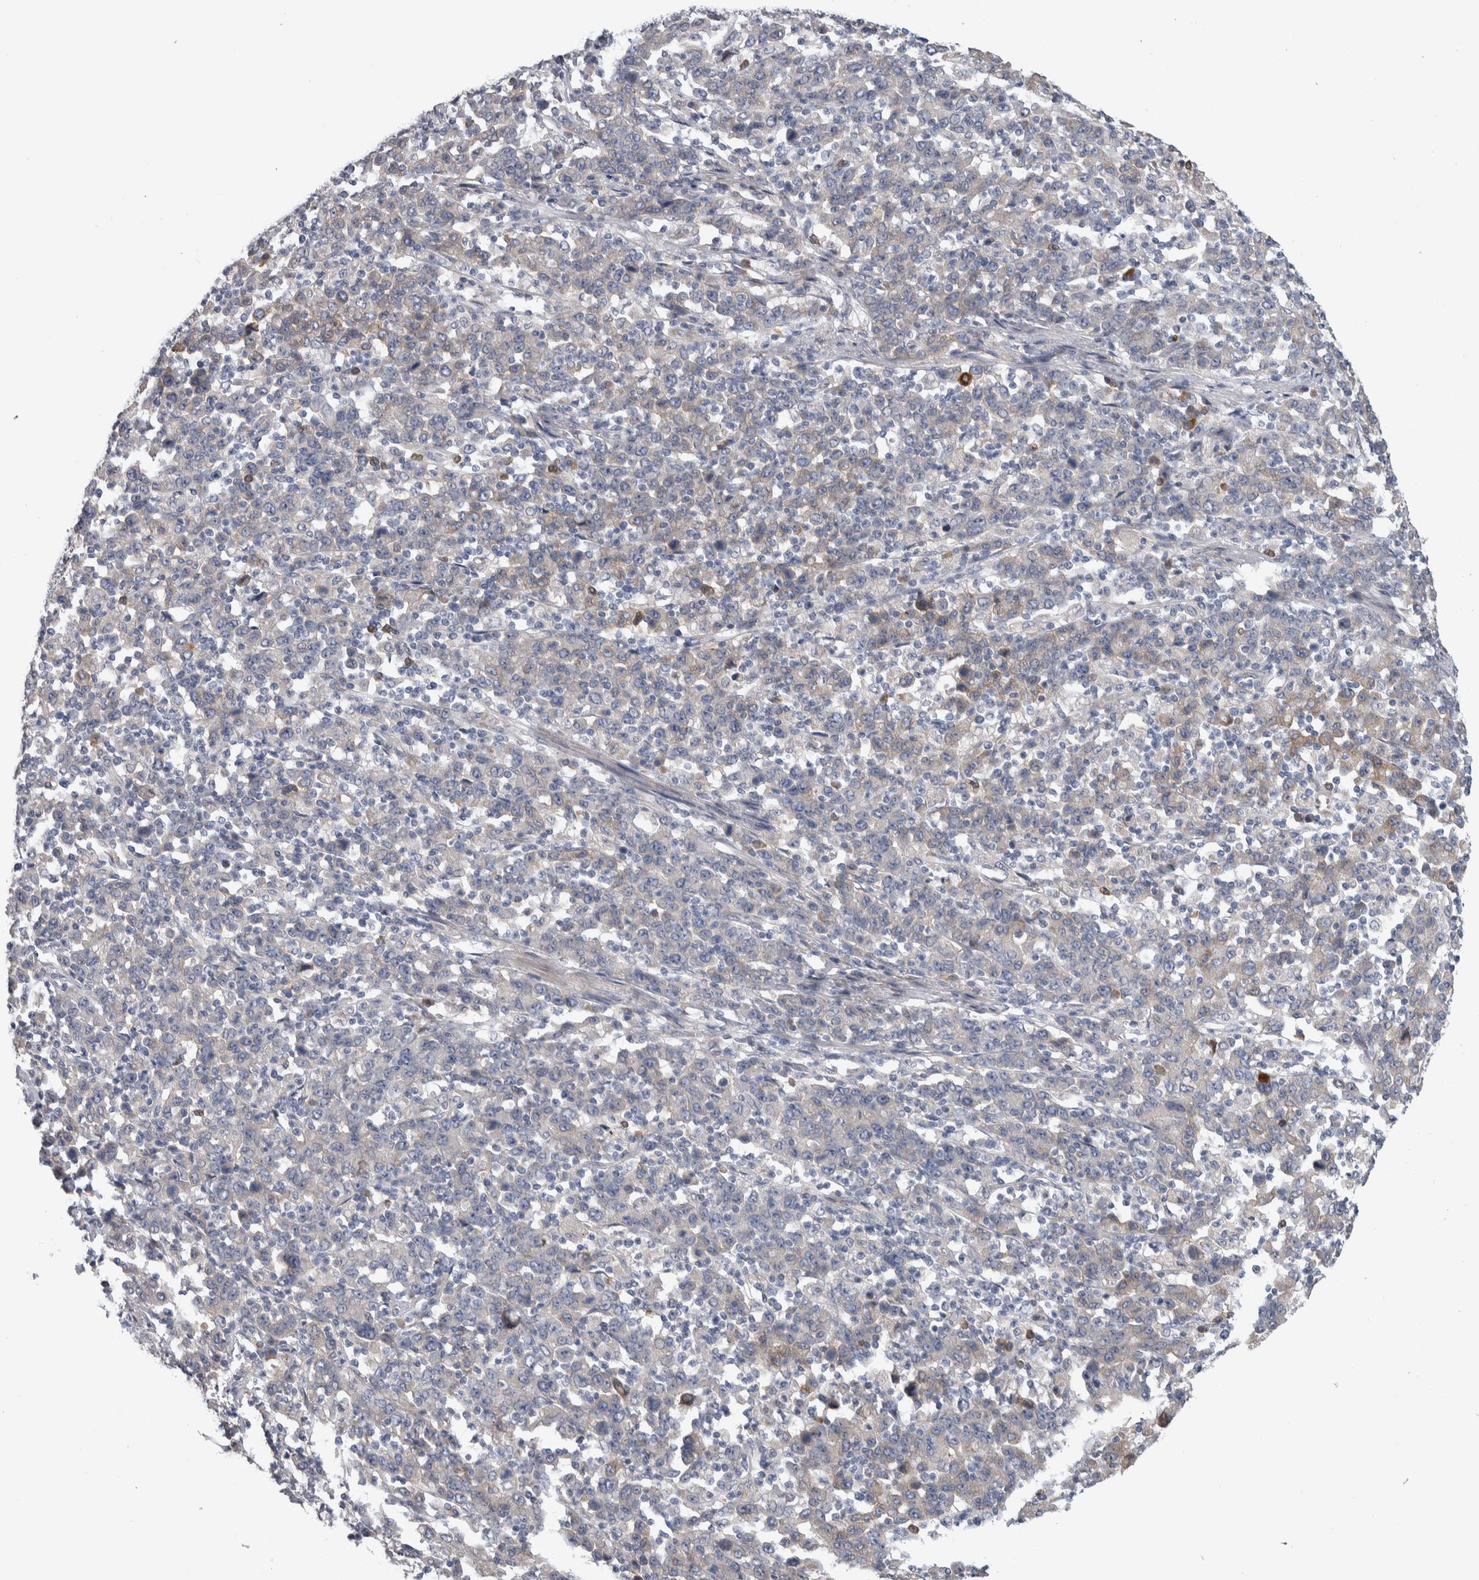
{"staining": {"intensity": "negative", "quantity": "none", "location": "none"}, "tissue": "stomach cancer", "cell_type": "Tumor cells", "image_type": "cancer", "snomed": [{"axis": "morphology", "description": "Adenocarcinoma, NOS"}, {"axis": "topography", "description": "Stomach, upper"}], "caption": "Stomach cancer stained for a protein using immunohistochemistry (IHC) demonstrates no positivity tumor cells.", "gene": "IBTK", "patient": {"sex": "male", "age": 69}}